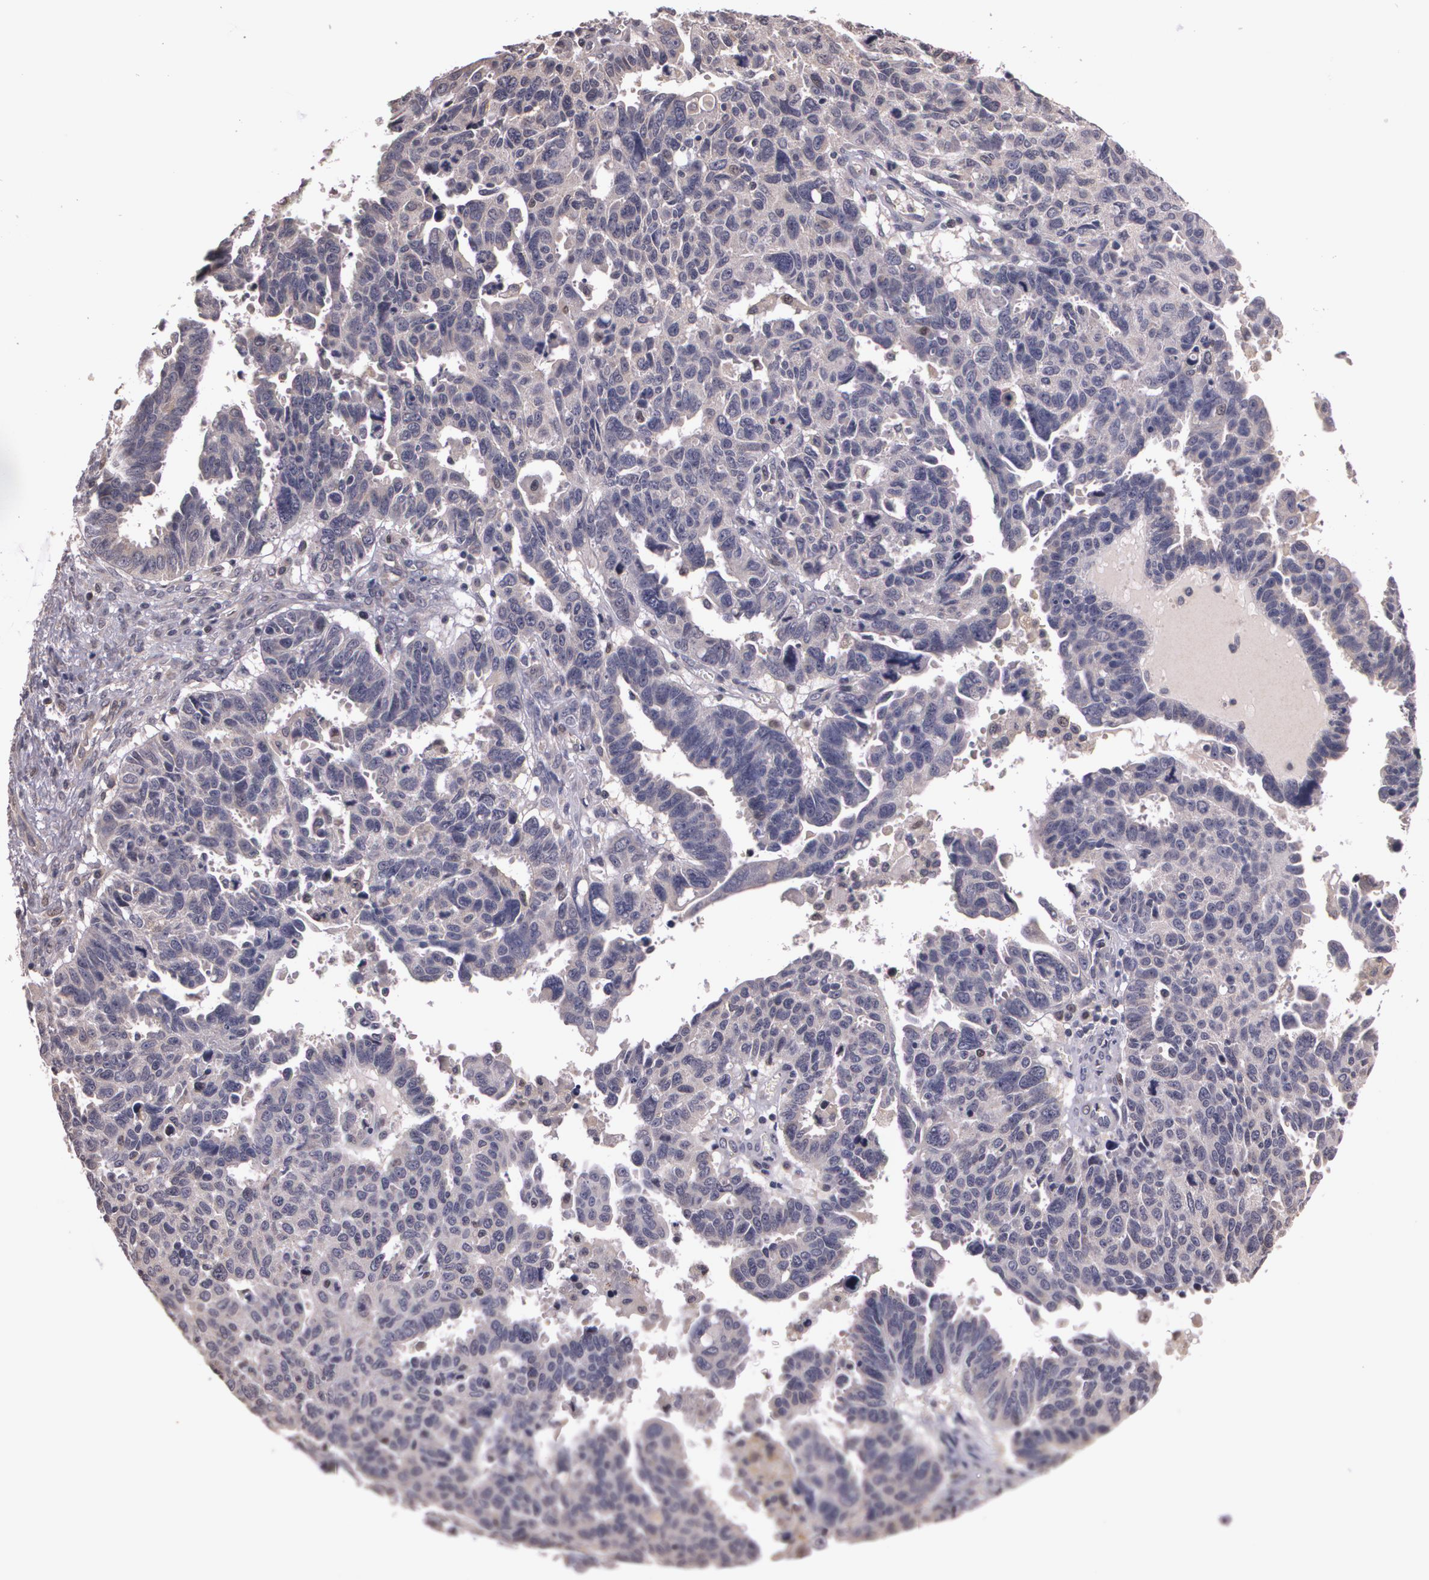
{"staining": {"intensity": "weak", "quantity": "<25%", "location": "nuclear"}, "tissue": "ovarian cancer", "cell_type": "Tumor cells", "image_type": "cancer", "snomed": [{"axis": "morphology", "description": "Carcinoma, endometroid"}, {"axis": "morphology", "description": "Cystadenocarcinoma, serous, NOS"}, {"axis": "topography", "description": "Ovary"}], "caption": "Serous cystadenocarcinoma (ovarian) was stained to show a protein in brown. There is no significant staining in tumor cells.", "gene": "BRCA1", "patient": {"sex": "female", "age": 45}}